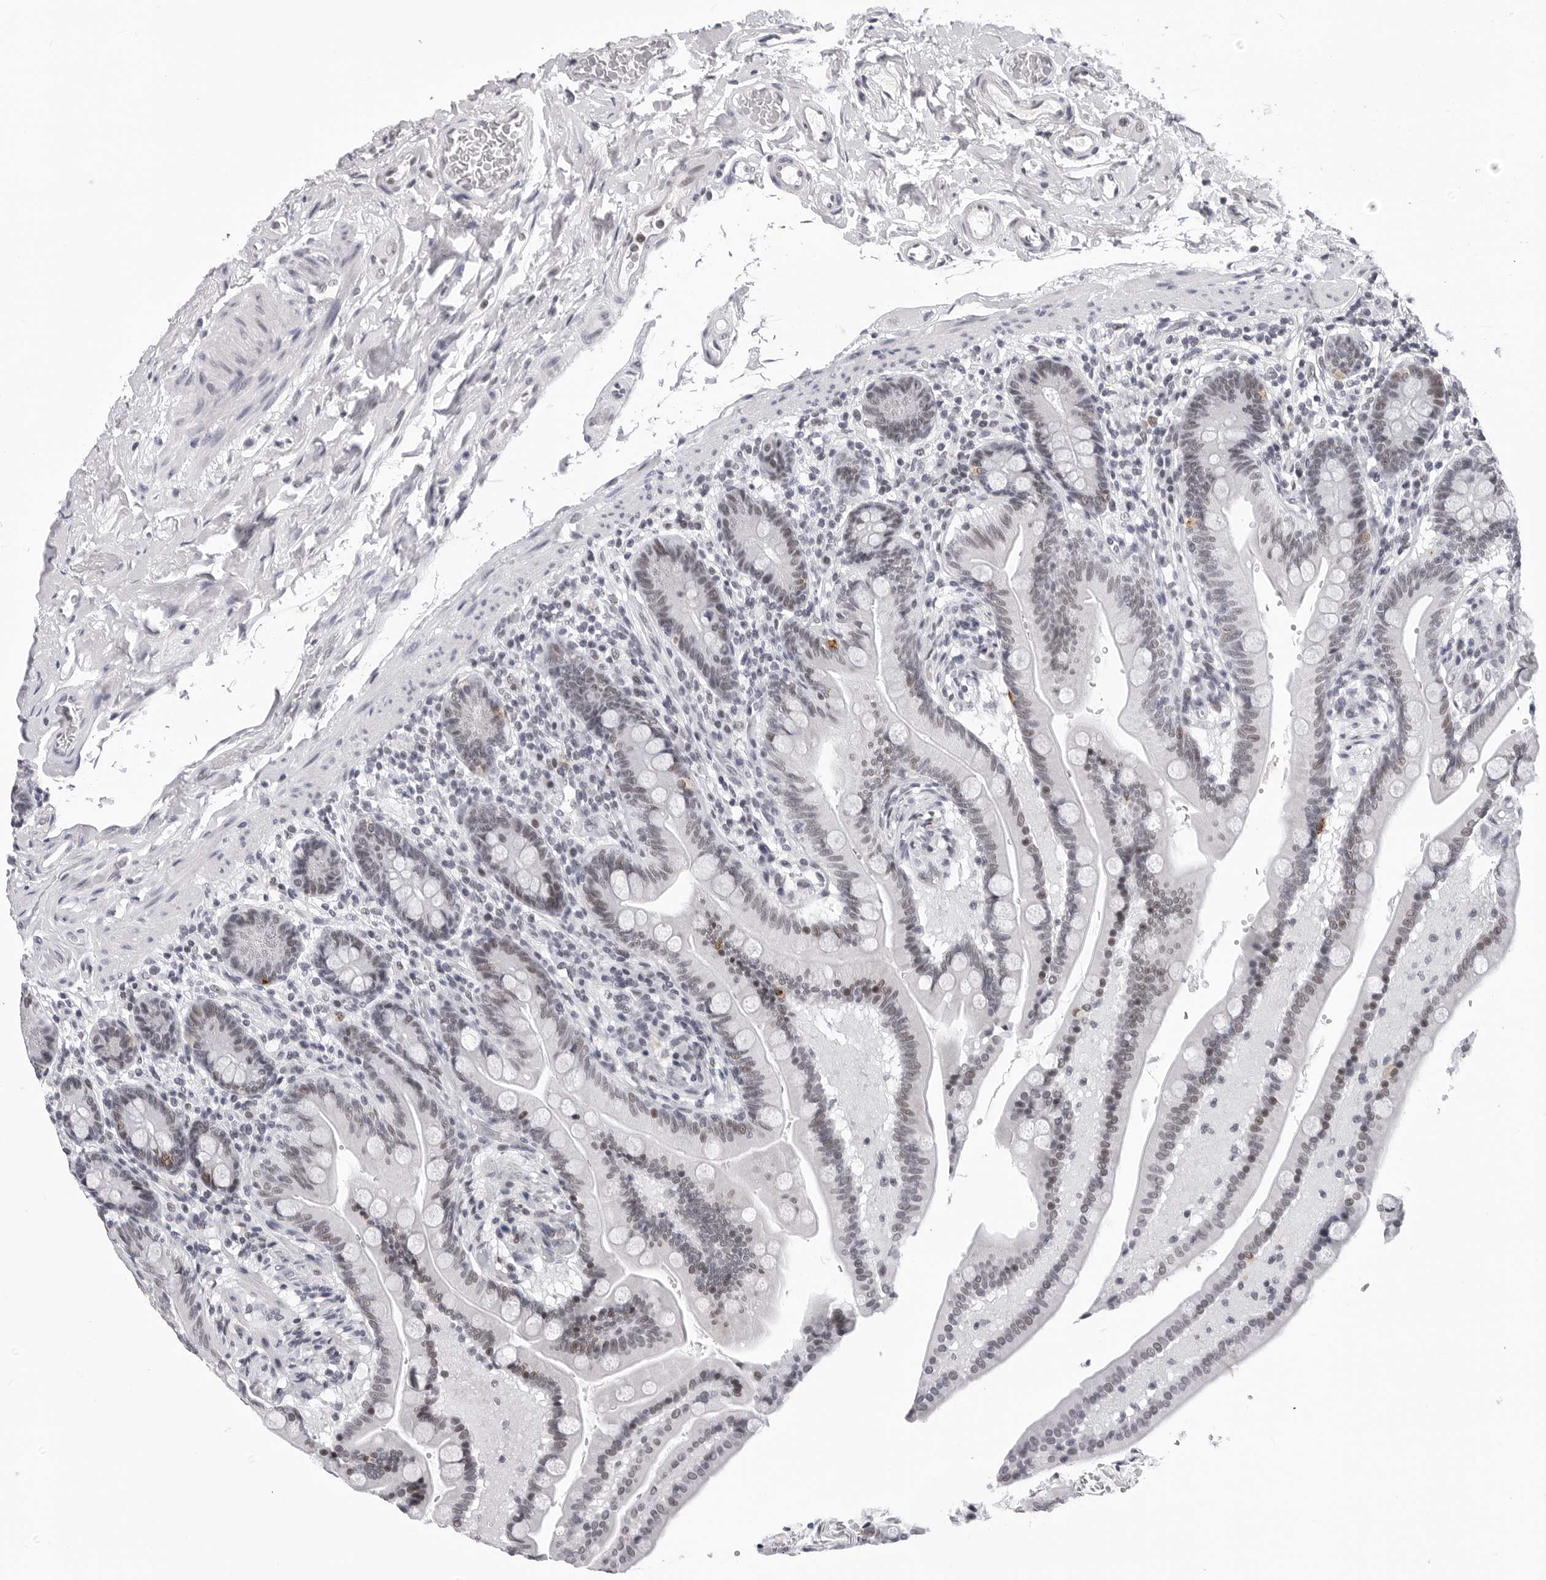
{"staining": {"intensity": "weak", "quantity": ">75%", "location": "nuclear"}, "tissue": "colon", "cell_type": "Endothelial cells", "image_type": "normal", "snomed": [{"axis": "morphology", "description": "Normal tissue, NOS"}, {"axis": "topography", "description": "Smooth muscle"}, {"axis": "topography", "description": "Colon"}], "caption": "Colon stained with DAB immunohistochemistry (IHC) reveals low levels of weak nuclear staining in approximately >75% of endothelial cells. The staining was performed using DAB (3,3'-diaminobenzidine), with brown indicating positive protein expression. Nuclei are stained blue with hematoxylin.", "gene": "SF3B4", "patient": {"sex": "male", "age": 73}}